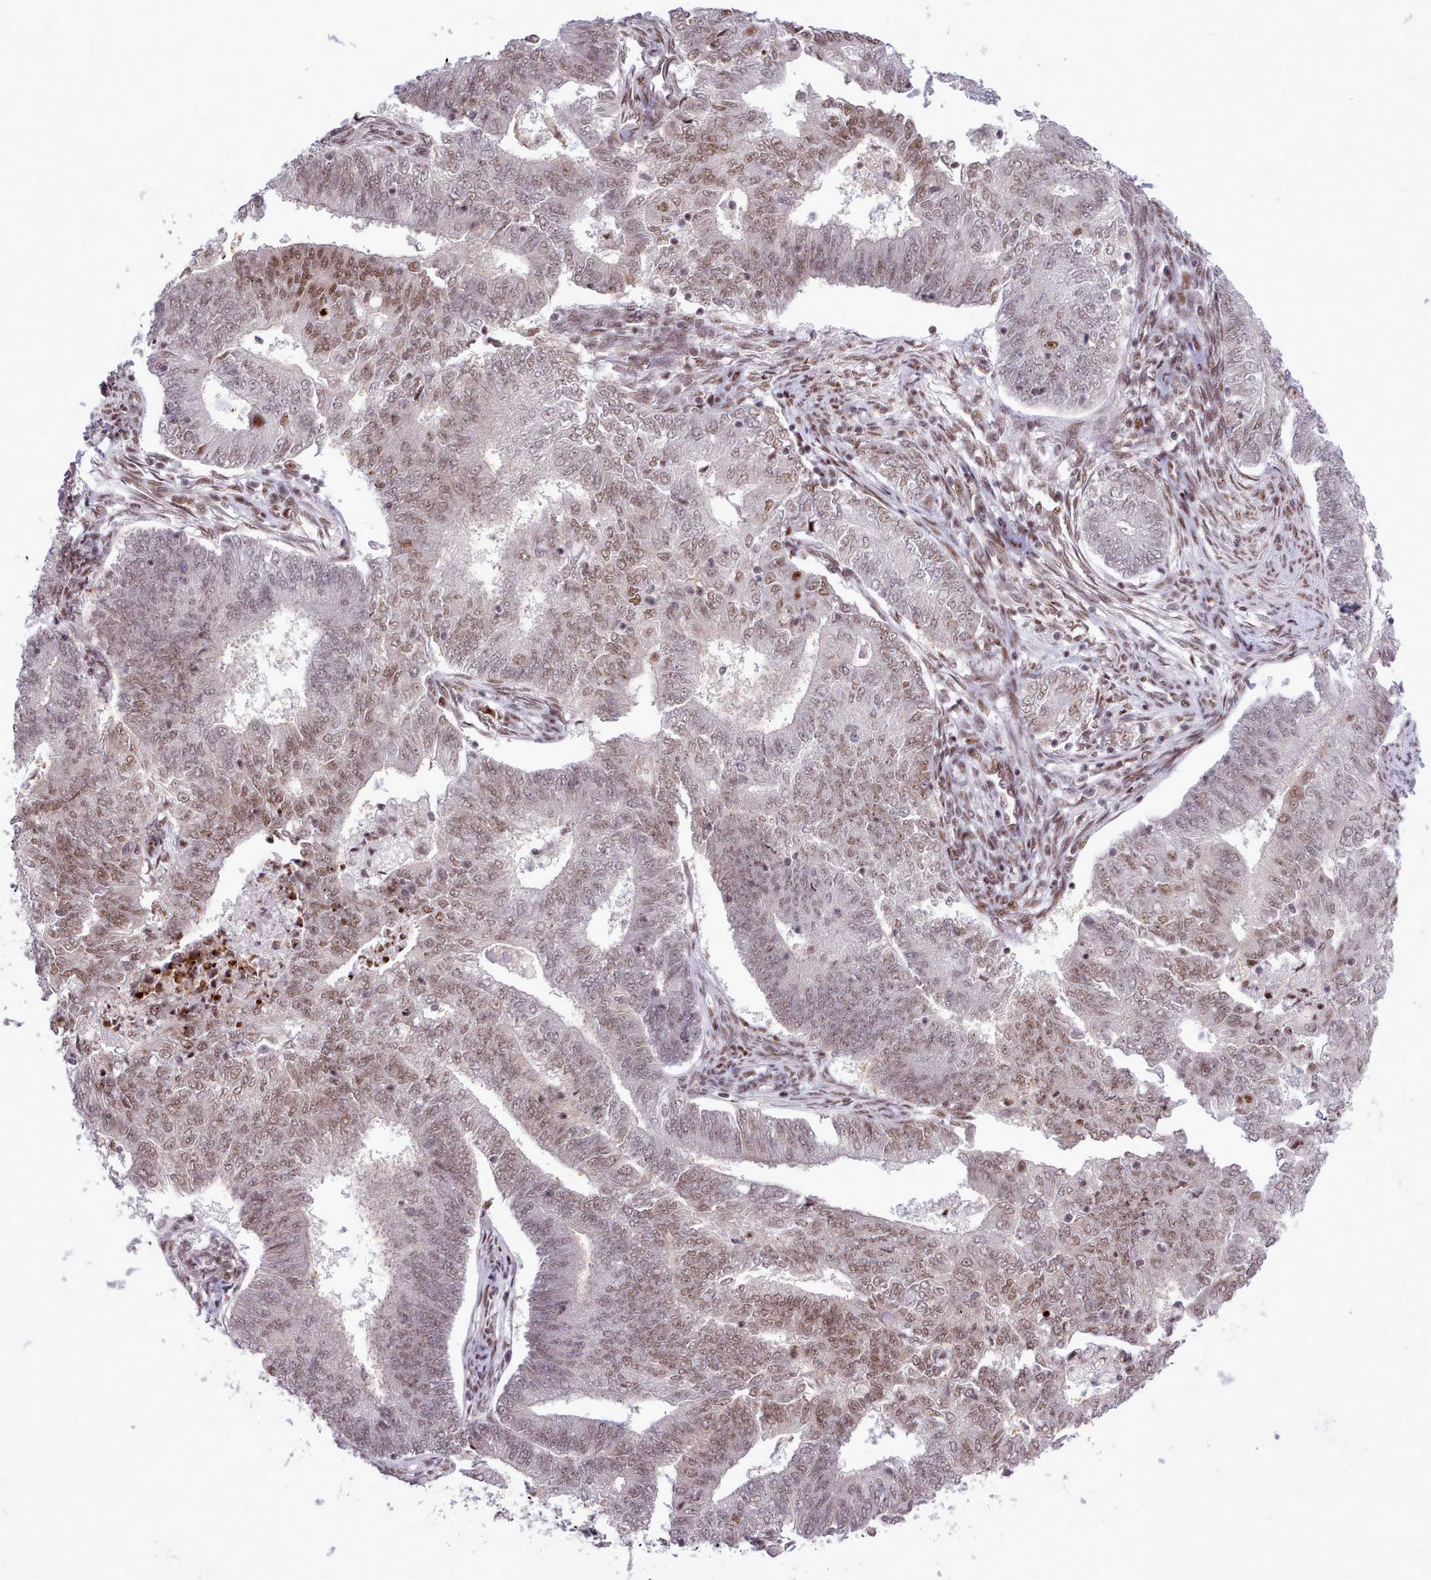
{"staining": {"intensity": "moderate", "quantity": ">75%", "location": "nuclear"}, "tissue": "endometrial cancer", "cell_type": "Tumor cells", "image_type": "cancer", "snomed": [{"axis": "morphology", "description": "Adenocarcinoma, NOS"}, {"axis": "topography", "description": "Endometrium"}], "caption": "Immunohistochemistry of human endometrial adenocarcinoma reveals medium levels of moderate nuclear staining in approximately >75% of tumor cells. (brown staining indicates protein expression, while blue staining denotes nuclei).", "gene": "SRSF4", "patient": {"sex": "female", "age": 62}}